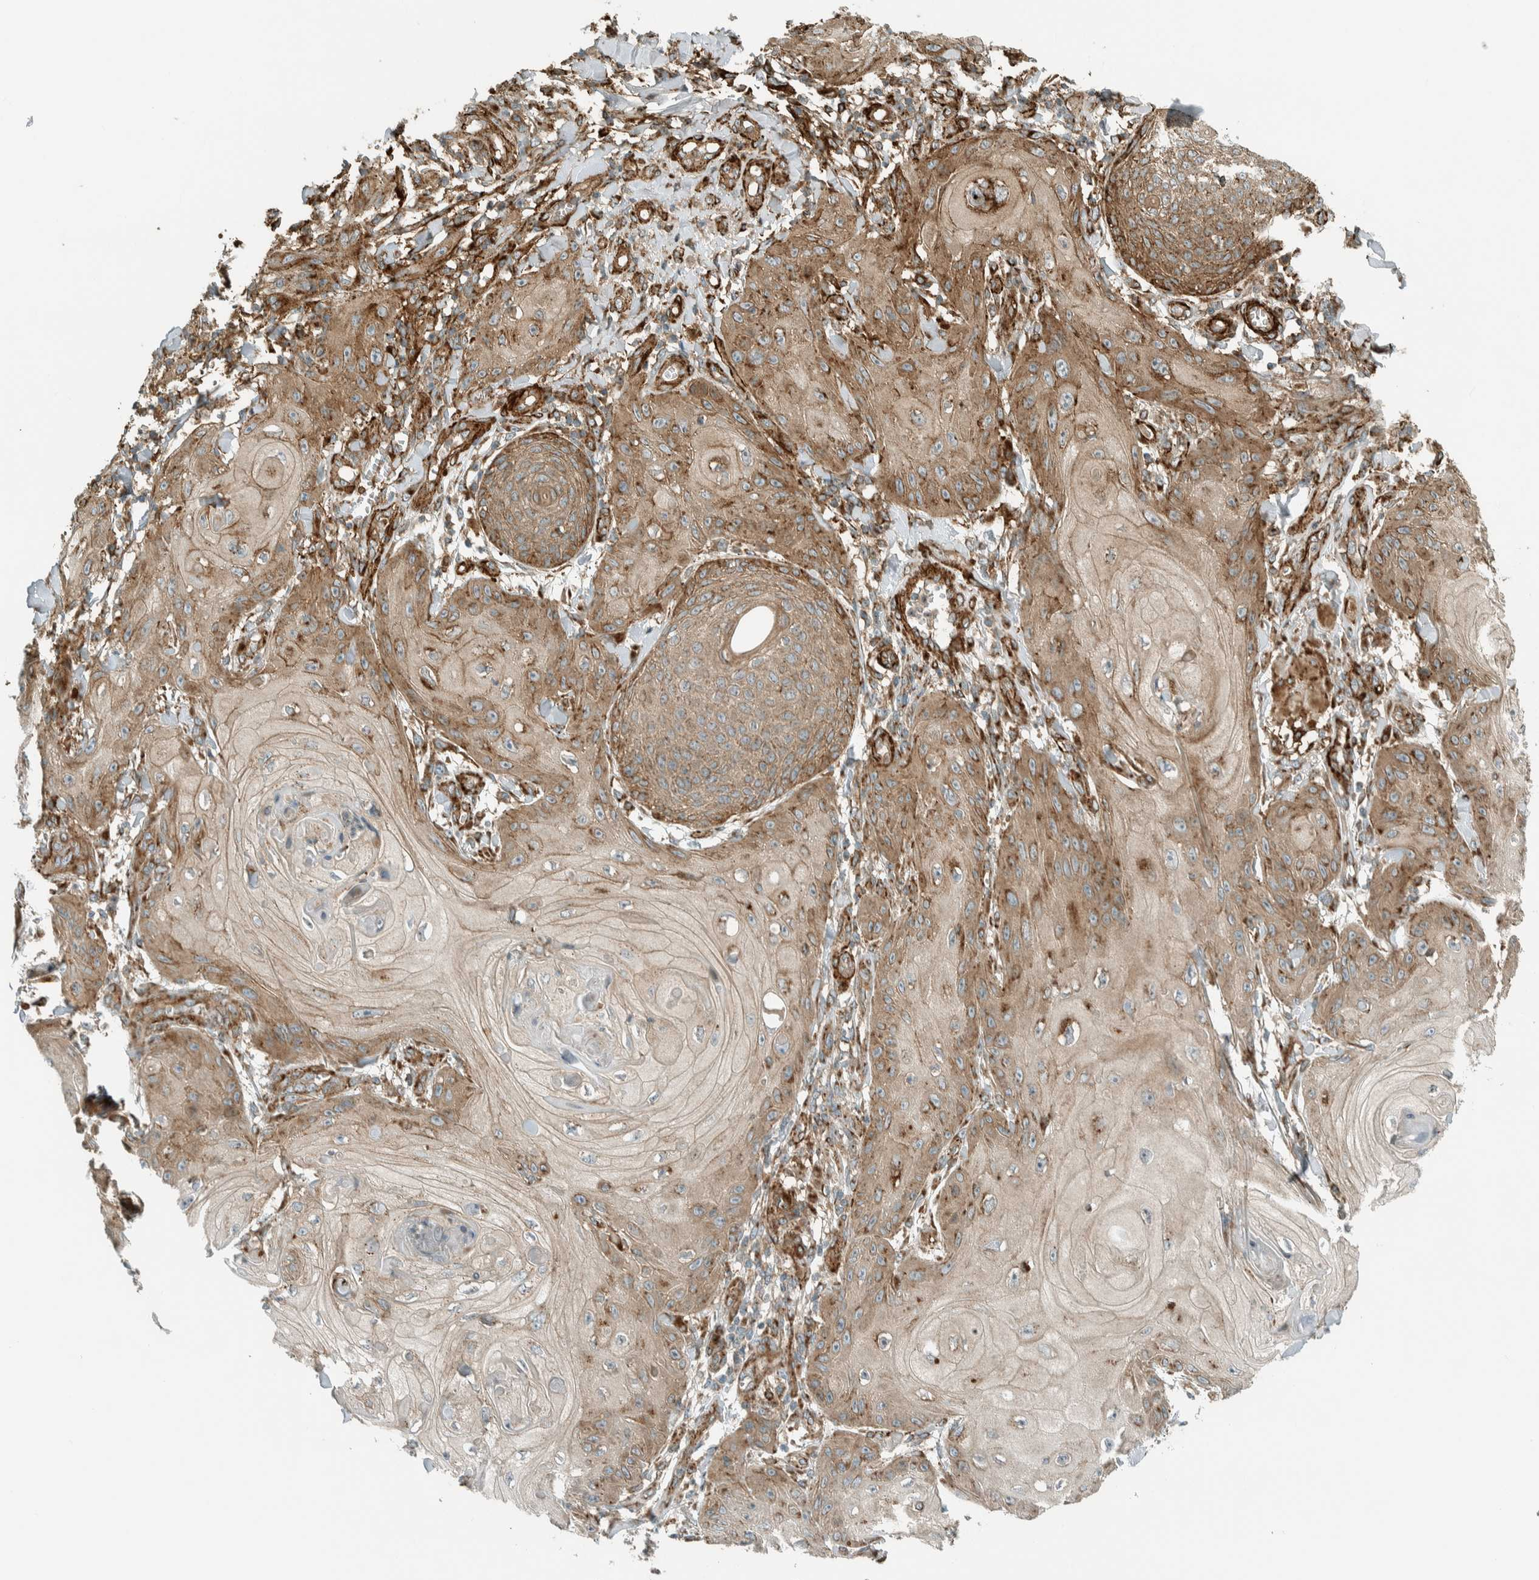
{"staining": {"intensity": "moderate", "quantity": ">75%", "location": "cytoplasmic/membranous"}, "tissue": "skin cancer", "cell_type": "Tumor cells", "image_type": "cancer", "snomed": [{"axis": "morphology", "description": "Squamous cell carcinoma, NOS"}, {"axis": "topography", "description": "Skin"}], "caption": "DAB (3,3'-diaminobenzidine) immunohistochemical staining of human squamous cell carcinoma (skin) displays moderate cytoplasmic/membranous protein staining in about >75% of tumor cells. Ihc stains the protein in brown and the nuclei are stained blue.", "gene": "EXOC7", "patient": {"sex": "male", "age": 74}}